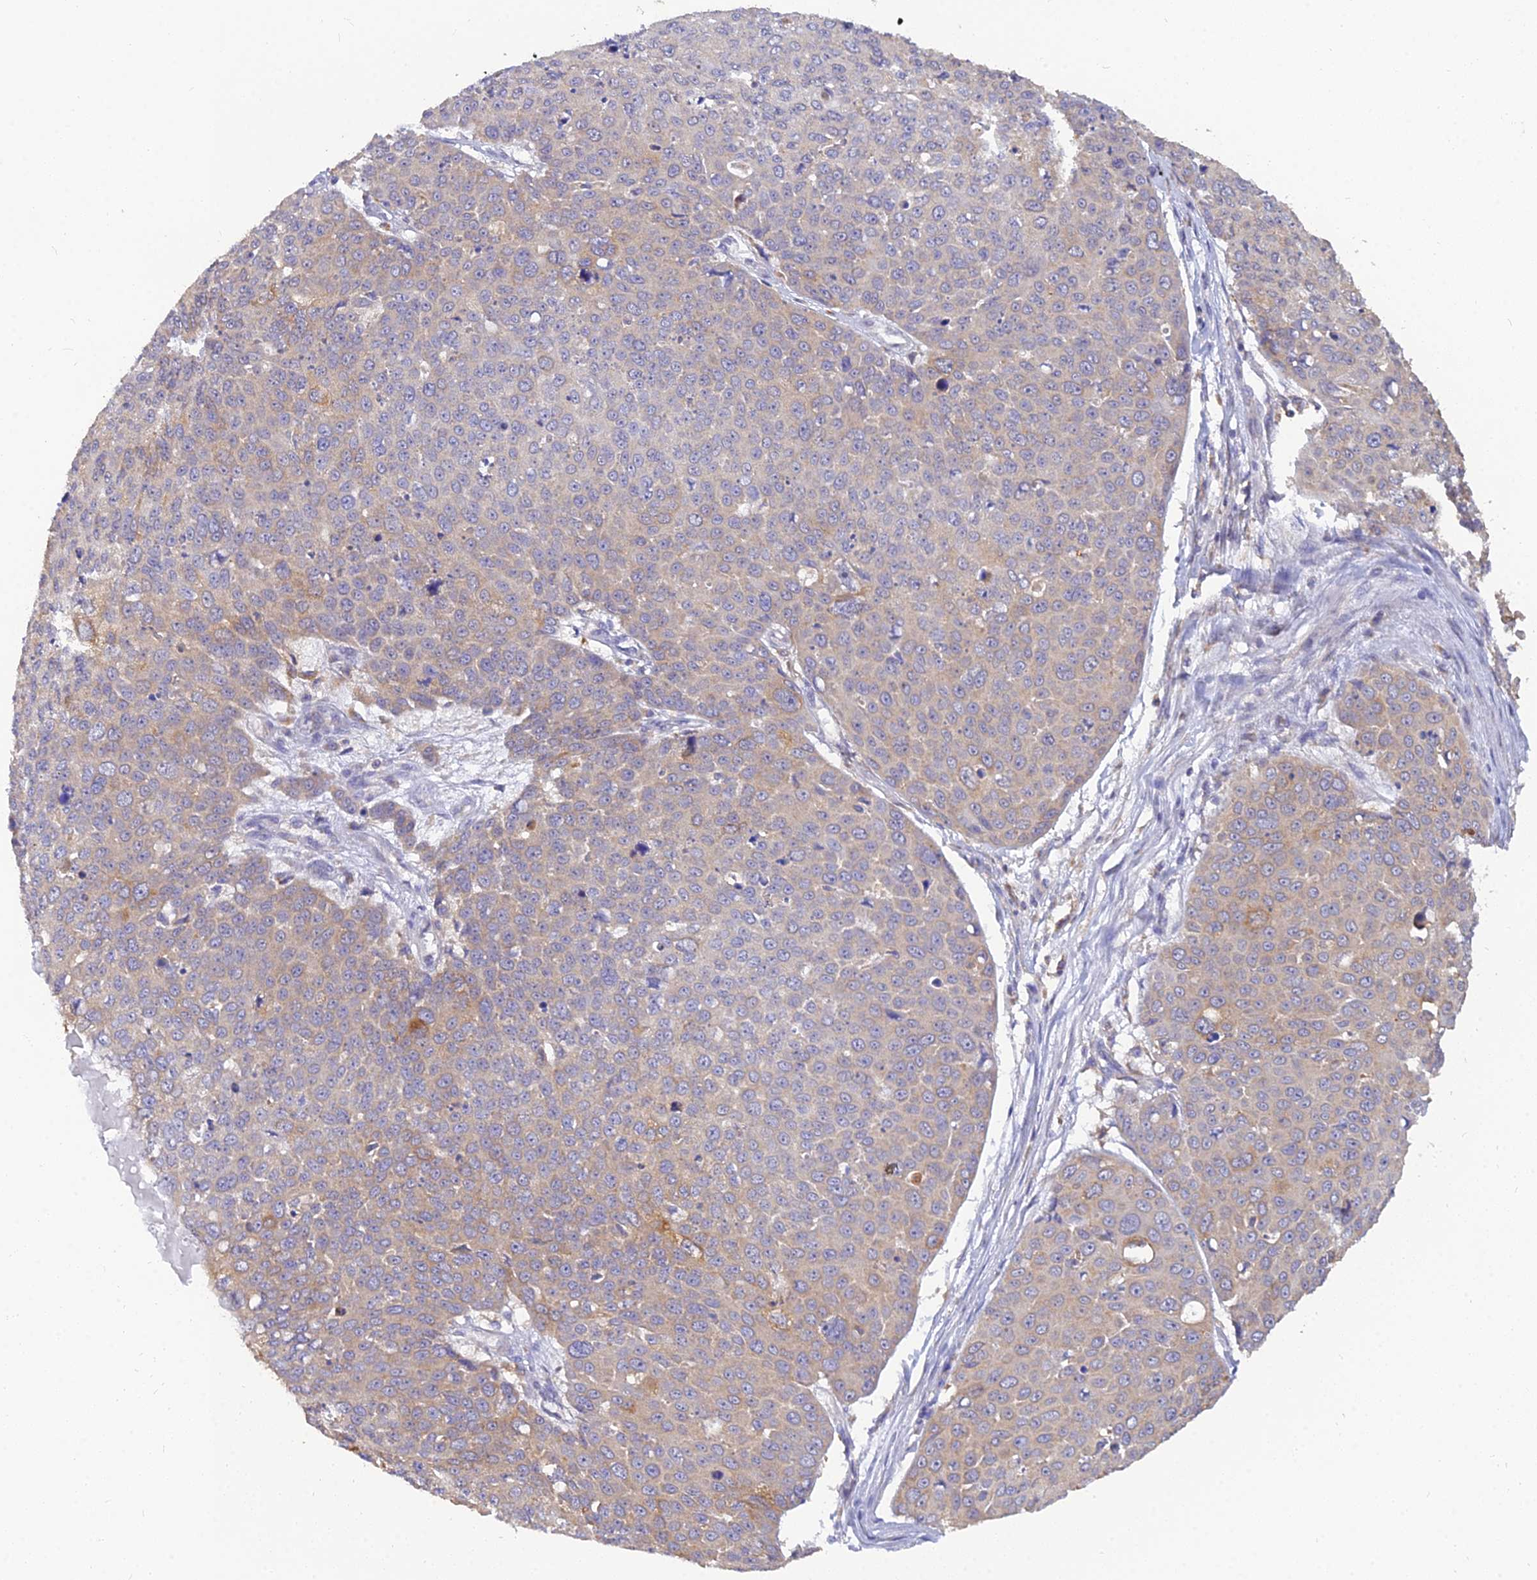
{"staining": {"intensity": "weak", "quantity": "25%-75%", "location": "cytoplasmic/membranous"}, "tissue": "skin cancer", "cell_type": "Tumor cells", "image_type": "cancer", "snomed": [{"axis": "morphology", "description": "Squamous cell carcinoma, NOS"}, {"axis": "topography", "description": "Skin"}], "caption": "A histopathology image of skin cancer (squamous cell carcinoma) stained for a protein reveals weak cytoplasmic/membranous brown staining in tumor cells.", "gene": "ARL8B", "patient": {"sex": "male", "age": 71}}